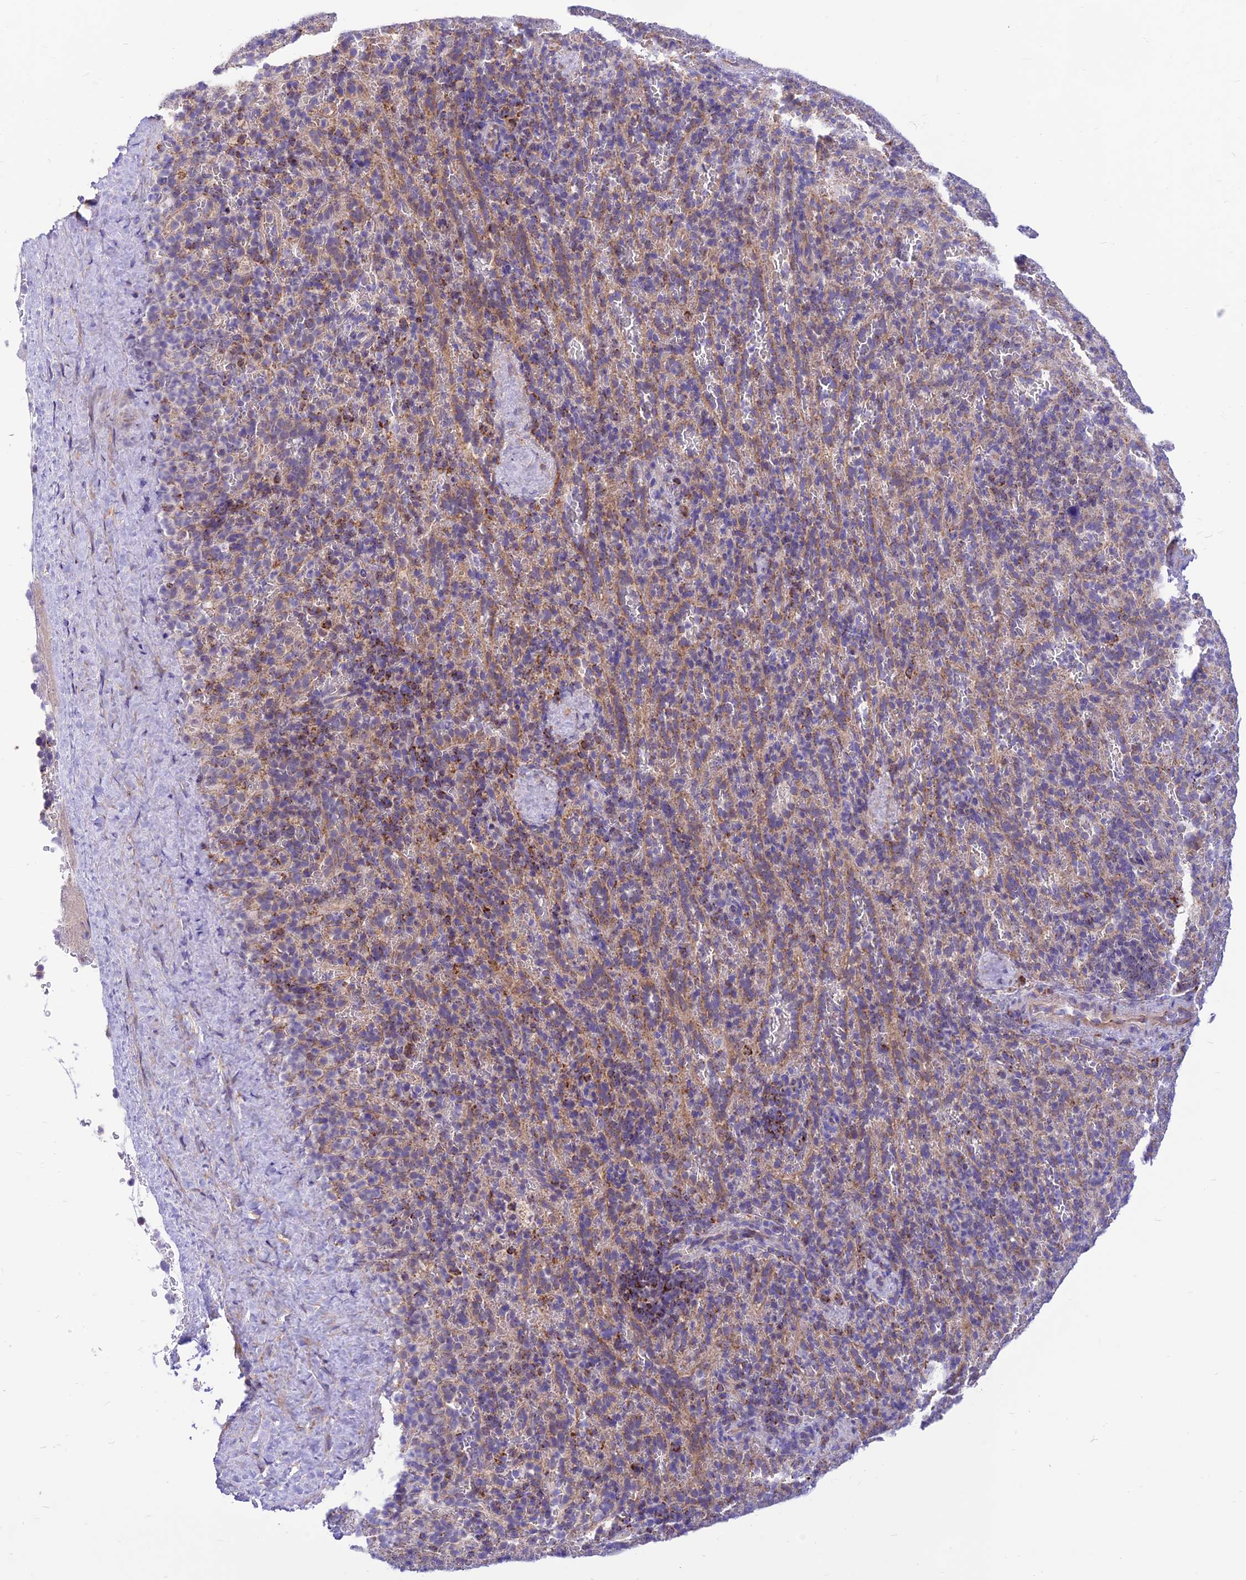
{"staining": {"intensity": "moderate", "quantity": "<25%", "location": "cytoplasmic/membranous"}, "tissue": "spleen", "cell_type": "Cells in red pulp", "image_type": "normal", "snomed": [{"axis": "morphology", "description": "Normal tissue, NOS"}, {"axis": "topography", "description": "Spleen"}], "caption": "Moderate cytoplasmic/membranous staining is present in about <25% of cells in red pulp in normal spleen.", "gene": "FAM186B", "patient": {"sex": "female", "age": 21}}